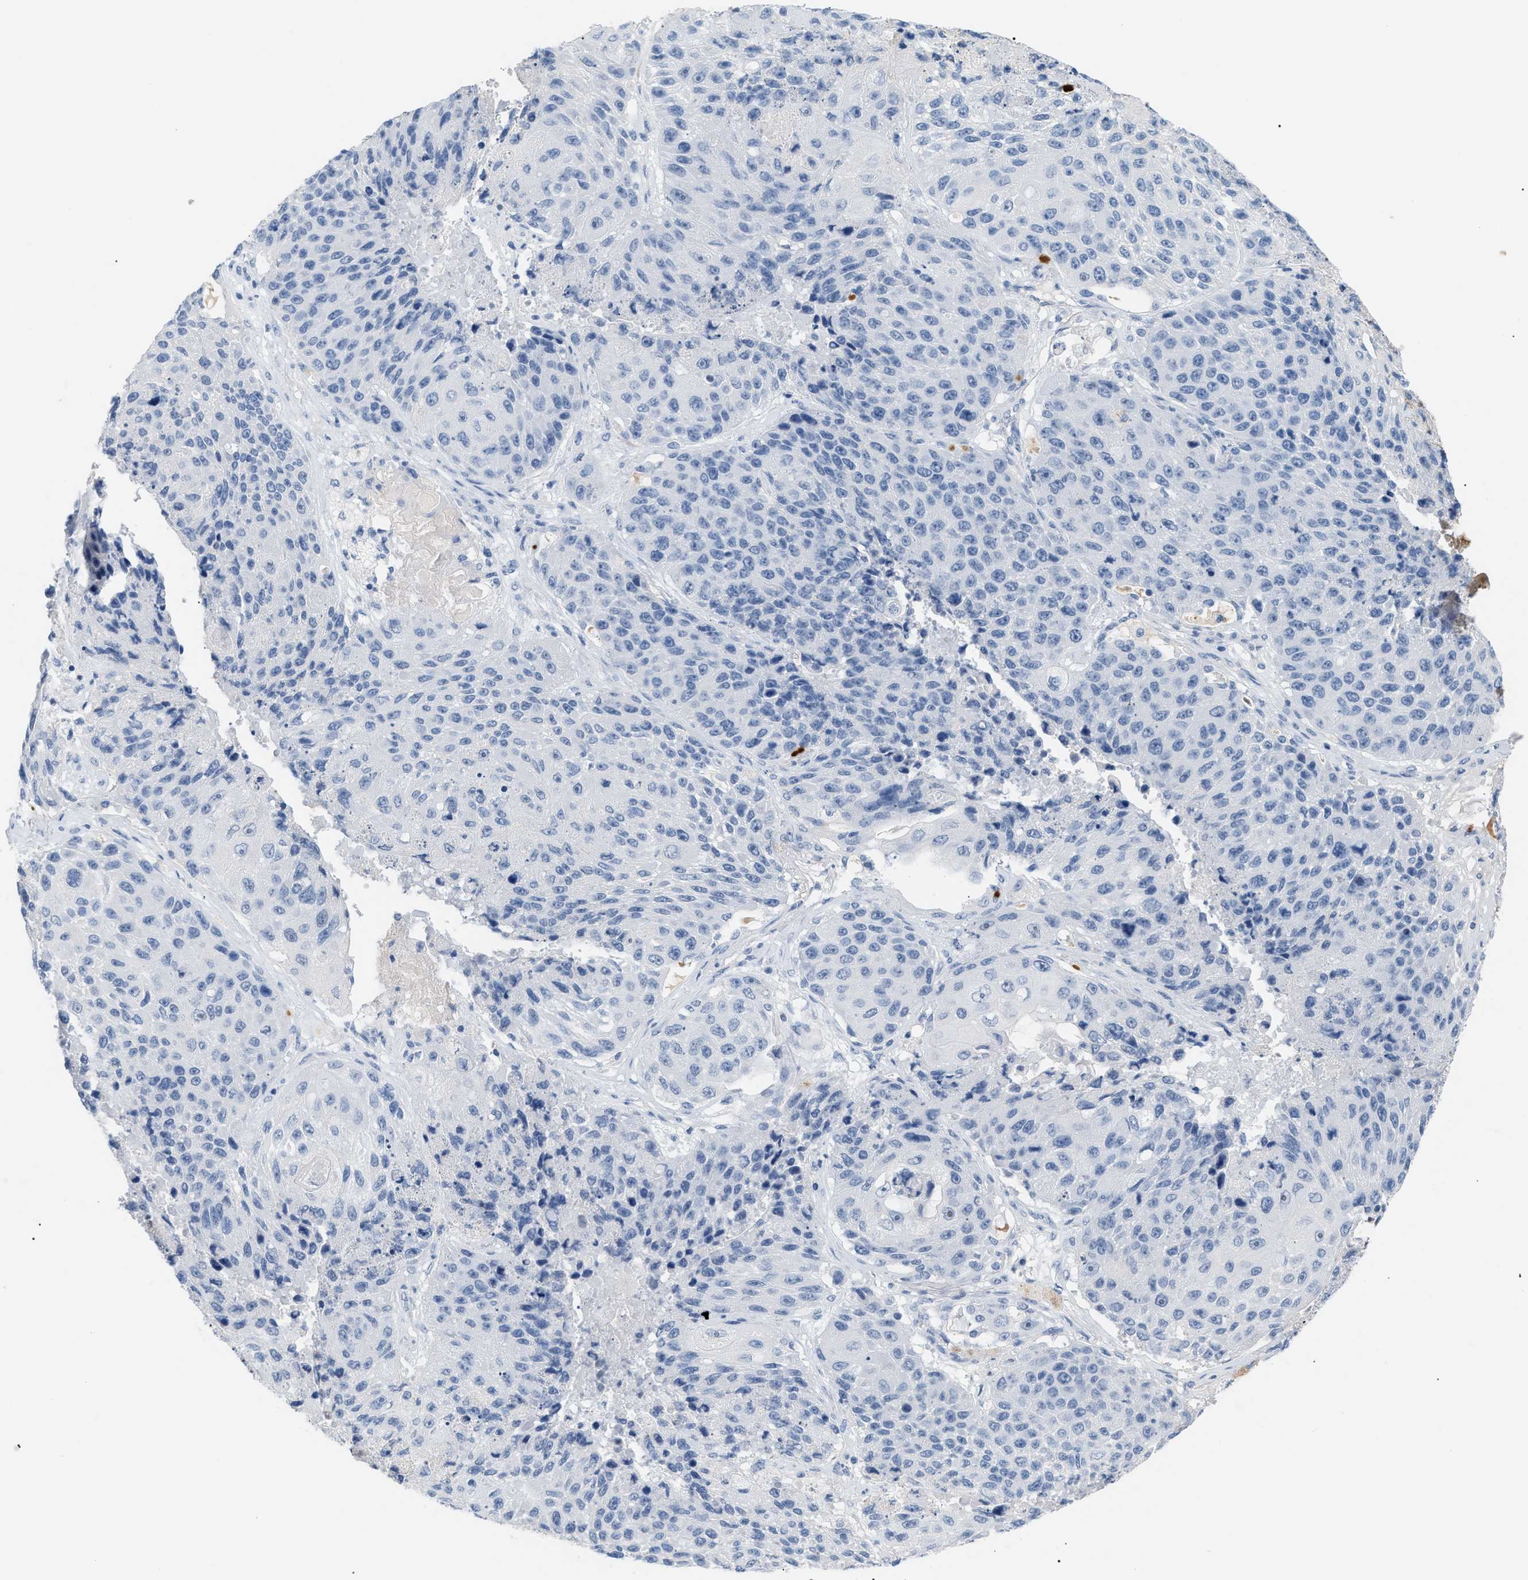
{"staining": {"intensity": "negative", "quantity": "none", "location": "none"}, "tissue": "lung cancer", "cell_type": "Tumor cells", "image_type": "cancer", "snomed": [{"axis": "morphology", "description": "Squamous cell carcinoma, NOS"}, {"axis": "topography", "description": "Lung"}], "caption": "Immunohistochemistry micrograph of human lung cancer (squamous cell carcinoma) stained for a protein (brown), which reveals no positivity in tumor cells. (Brightfield microscopy of DAB (3,3'-diaminobenzidine) immunohistochemistry at high magnification).", "gene": "CFH", "patient": {"sex": "male", "age": 61}}